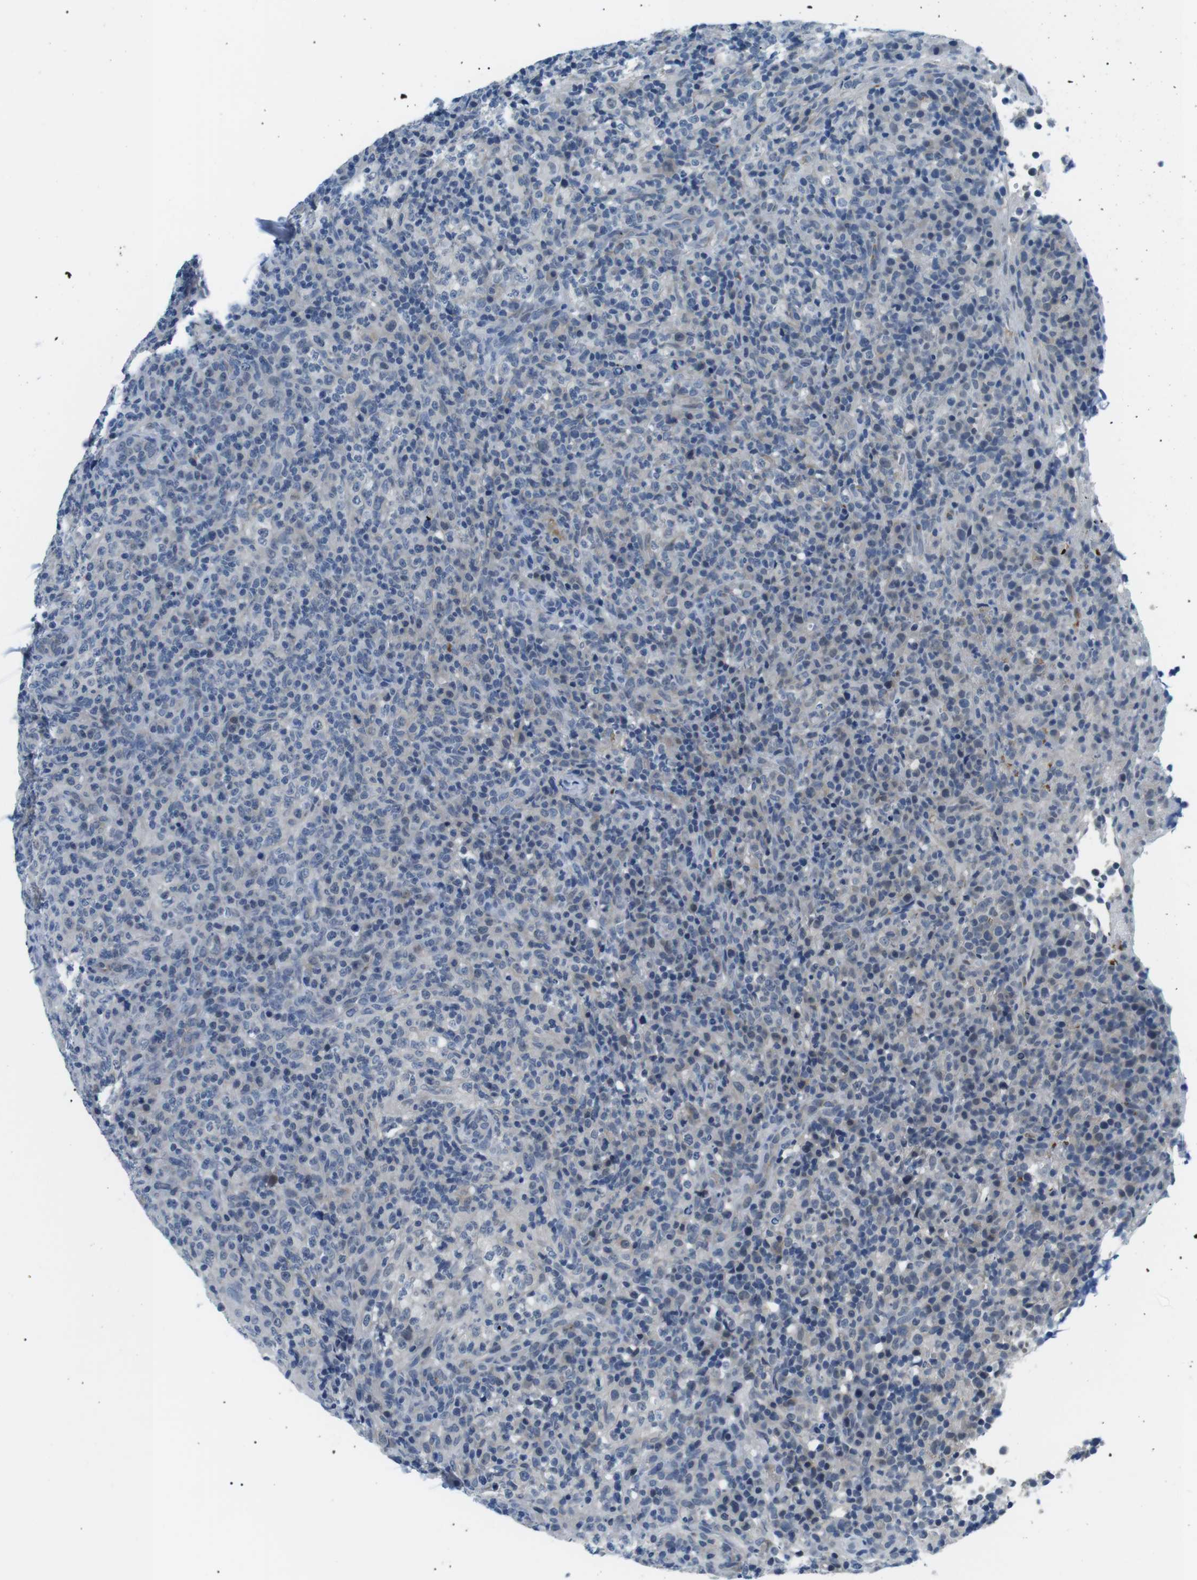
{"staining": {"intensity": "negative", "quantity": "none", "location": "none"}, "tissue": "lymphoma", "cell_type": "Tumor cells", "image_type": "cancer", "snomed": [{"axis": "morphology", "description": "Malignant lymphoma, non-Hodgkin's type, High grade"}, {"axis": "topography", "description": "Lymph node"}], "caption": "DAB (3,3'-diaminobenzidine) immunohistochemical staining of high-grade malignant lymphoma, non-Hodgkin's type demonstrates no significant expression in tumor cells.", "gene": "WSCD1", "patient": {"sex": "female", "age": 76}}